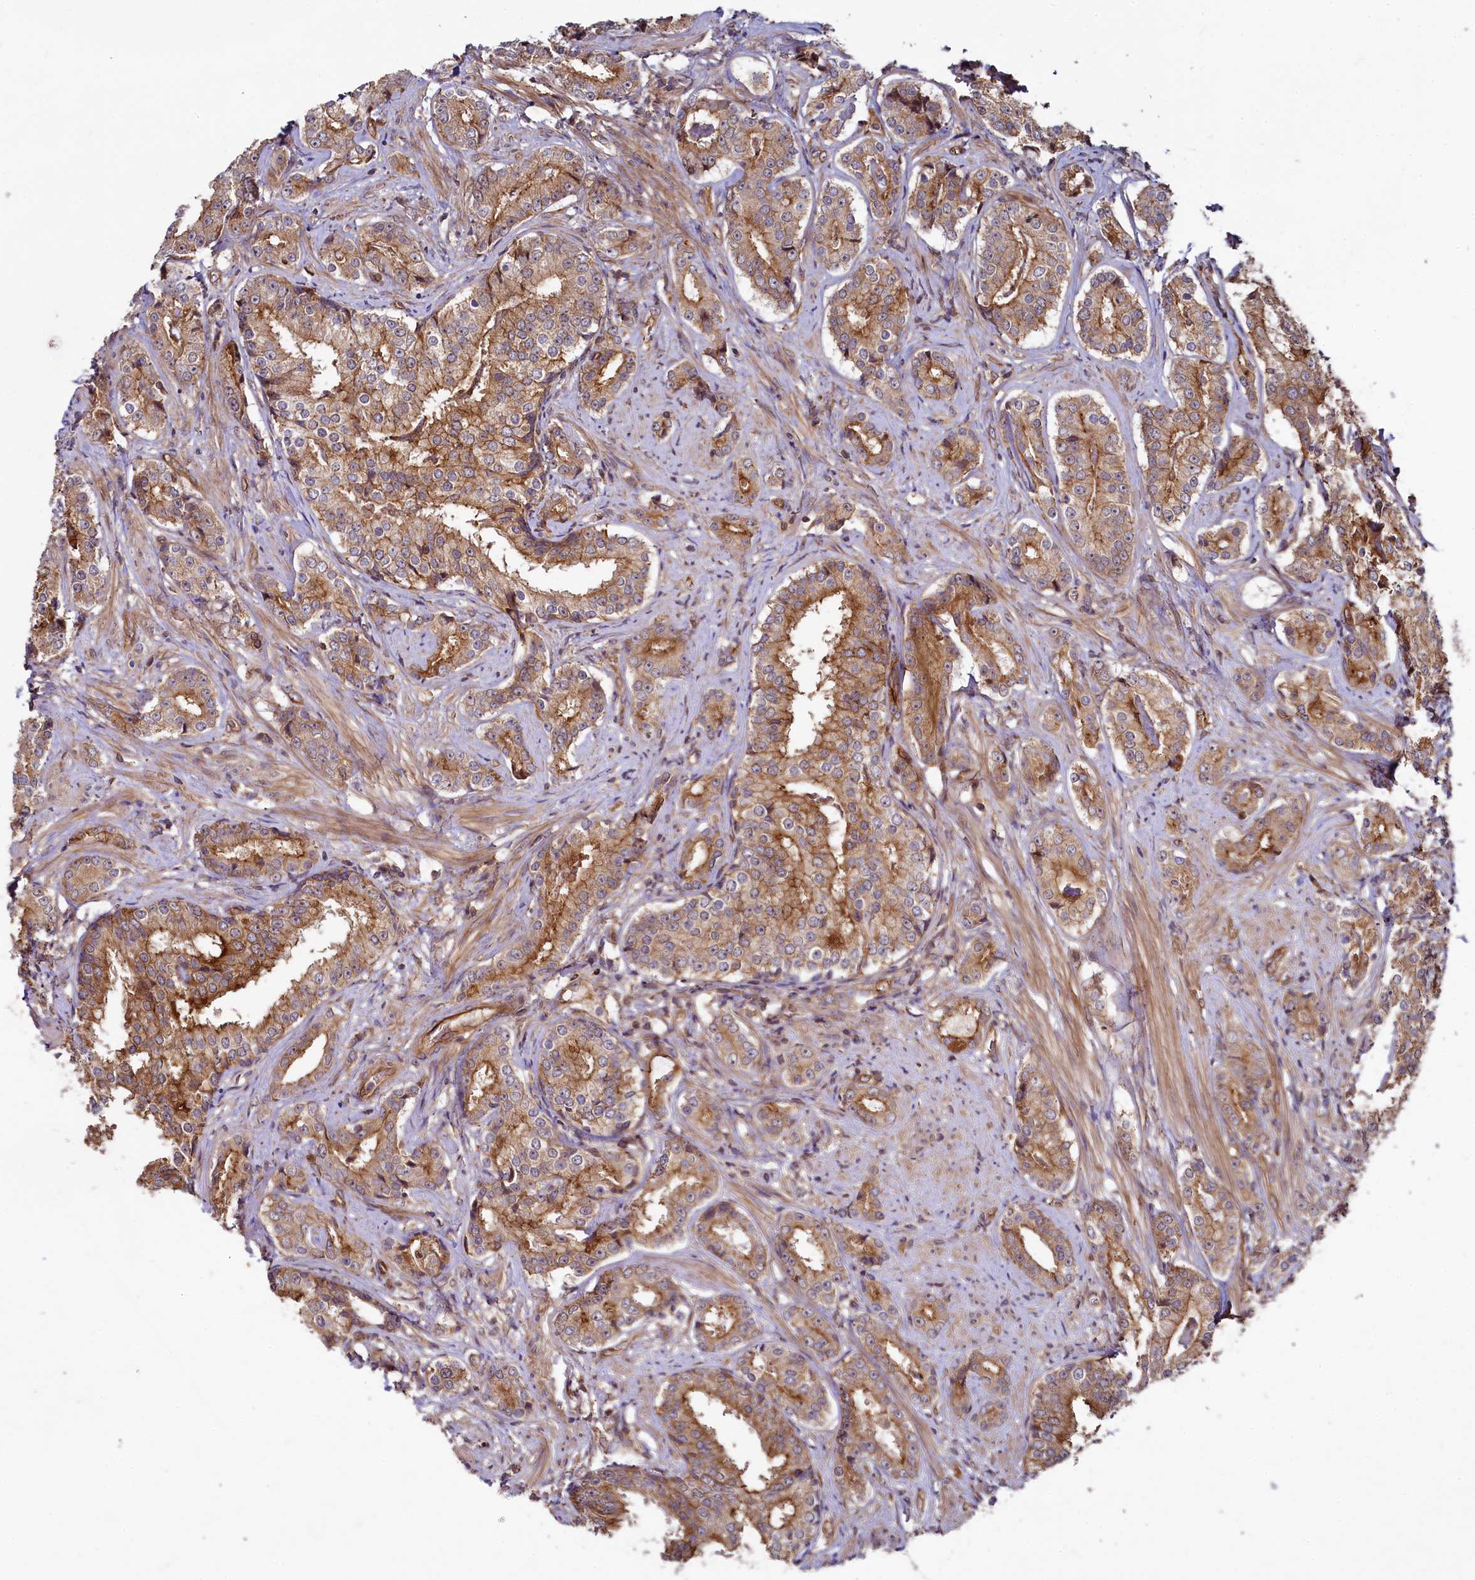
{"staining": {"intensity": "moderate", "quantity": ">75%", "location": "cytoplasmic/membranous"}, "tissue": "prostate cancer", "cell_type": "Tumor cells", "image_type": "cancer", "snomed": [{"axis": "morphology", "description": "Adenocarcinoma, High grade"}, {"axis": "topography", "description": "Prostate"}], "caption": "The histopathology image exhibits immunohistochemical staining of prostate adenocarcinoma (high-grade). There is moderate cytoplasmic/membranous positivity is identified in approximately >75% of tumor cells. The staining was performed using DAB, with brown indicating positive protein expression. Nuclei are stained blue with hematoxylin.", "gene": "SVIP", "patient": {"sex": "male", "age": 58}}